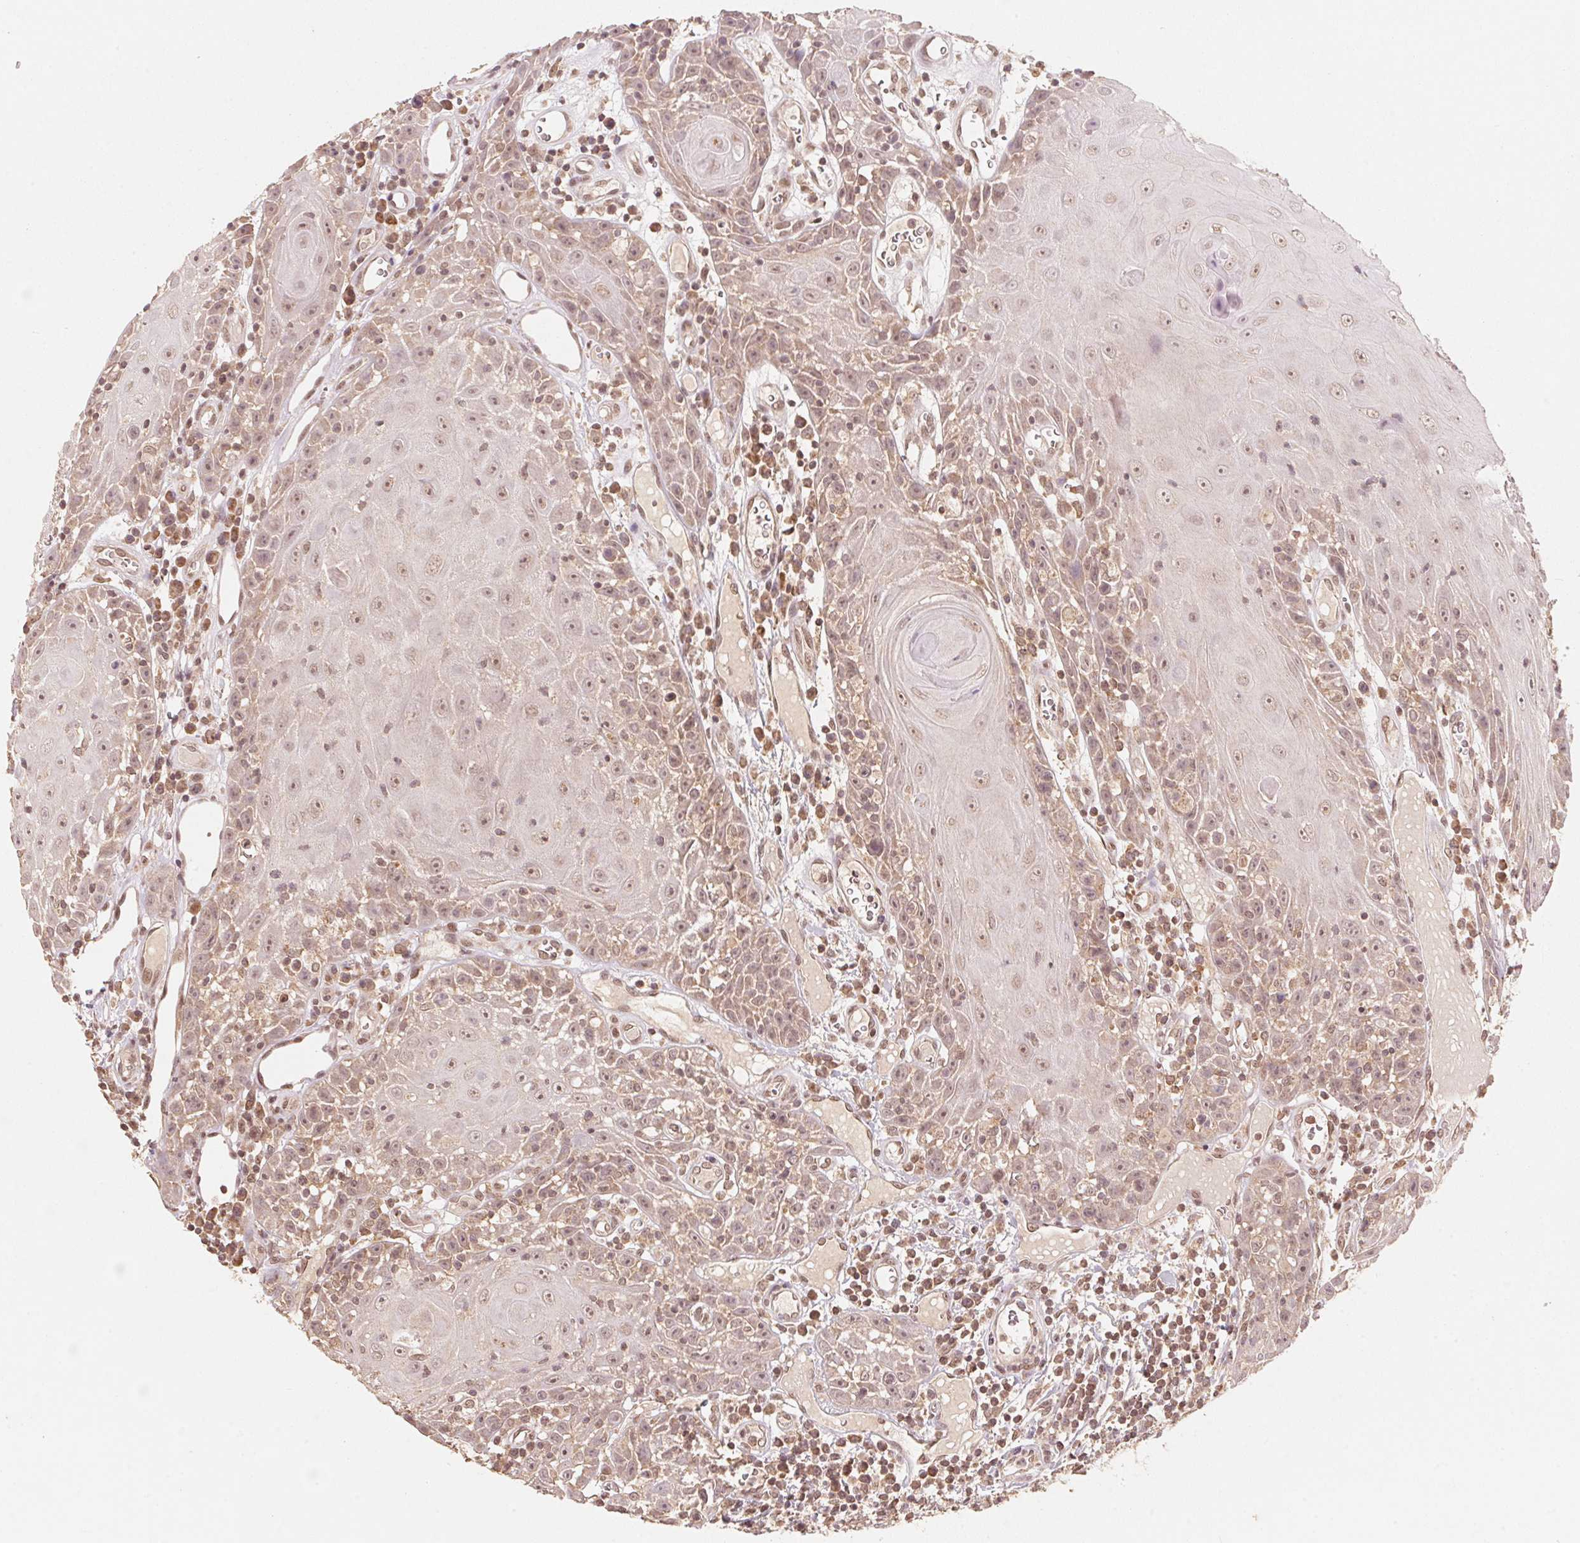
{"staining": {"intensity": "moderate", "quantity": ">75%", "location": "nuclear"}, "tissue": "head and neck cancer", "cell_type": "Tumor cells", "image_type": "cancer", "snomed": [{"axis": "morphology", "description": "Squamous cell carcinoma, NOS"}, {"axis": "topography", "description": "Head-Neck"}], "caption": "Immunohistochemistry histopathology image of head and neck cancer (squamous cell carcinoma) stained for a protein (brown), which shows medium levels of moderate nuclear expression in about >75% of tumor cells.", "gene": "C2orf73", "patient": {"sex": "male", "age": 52}}